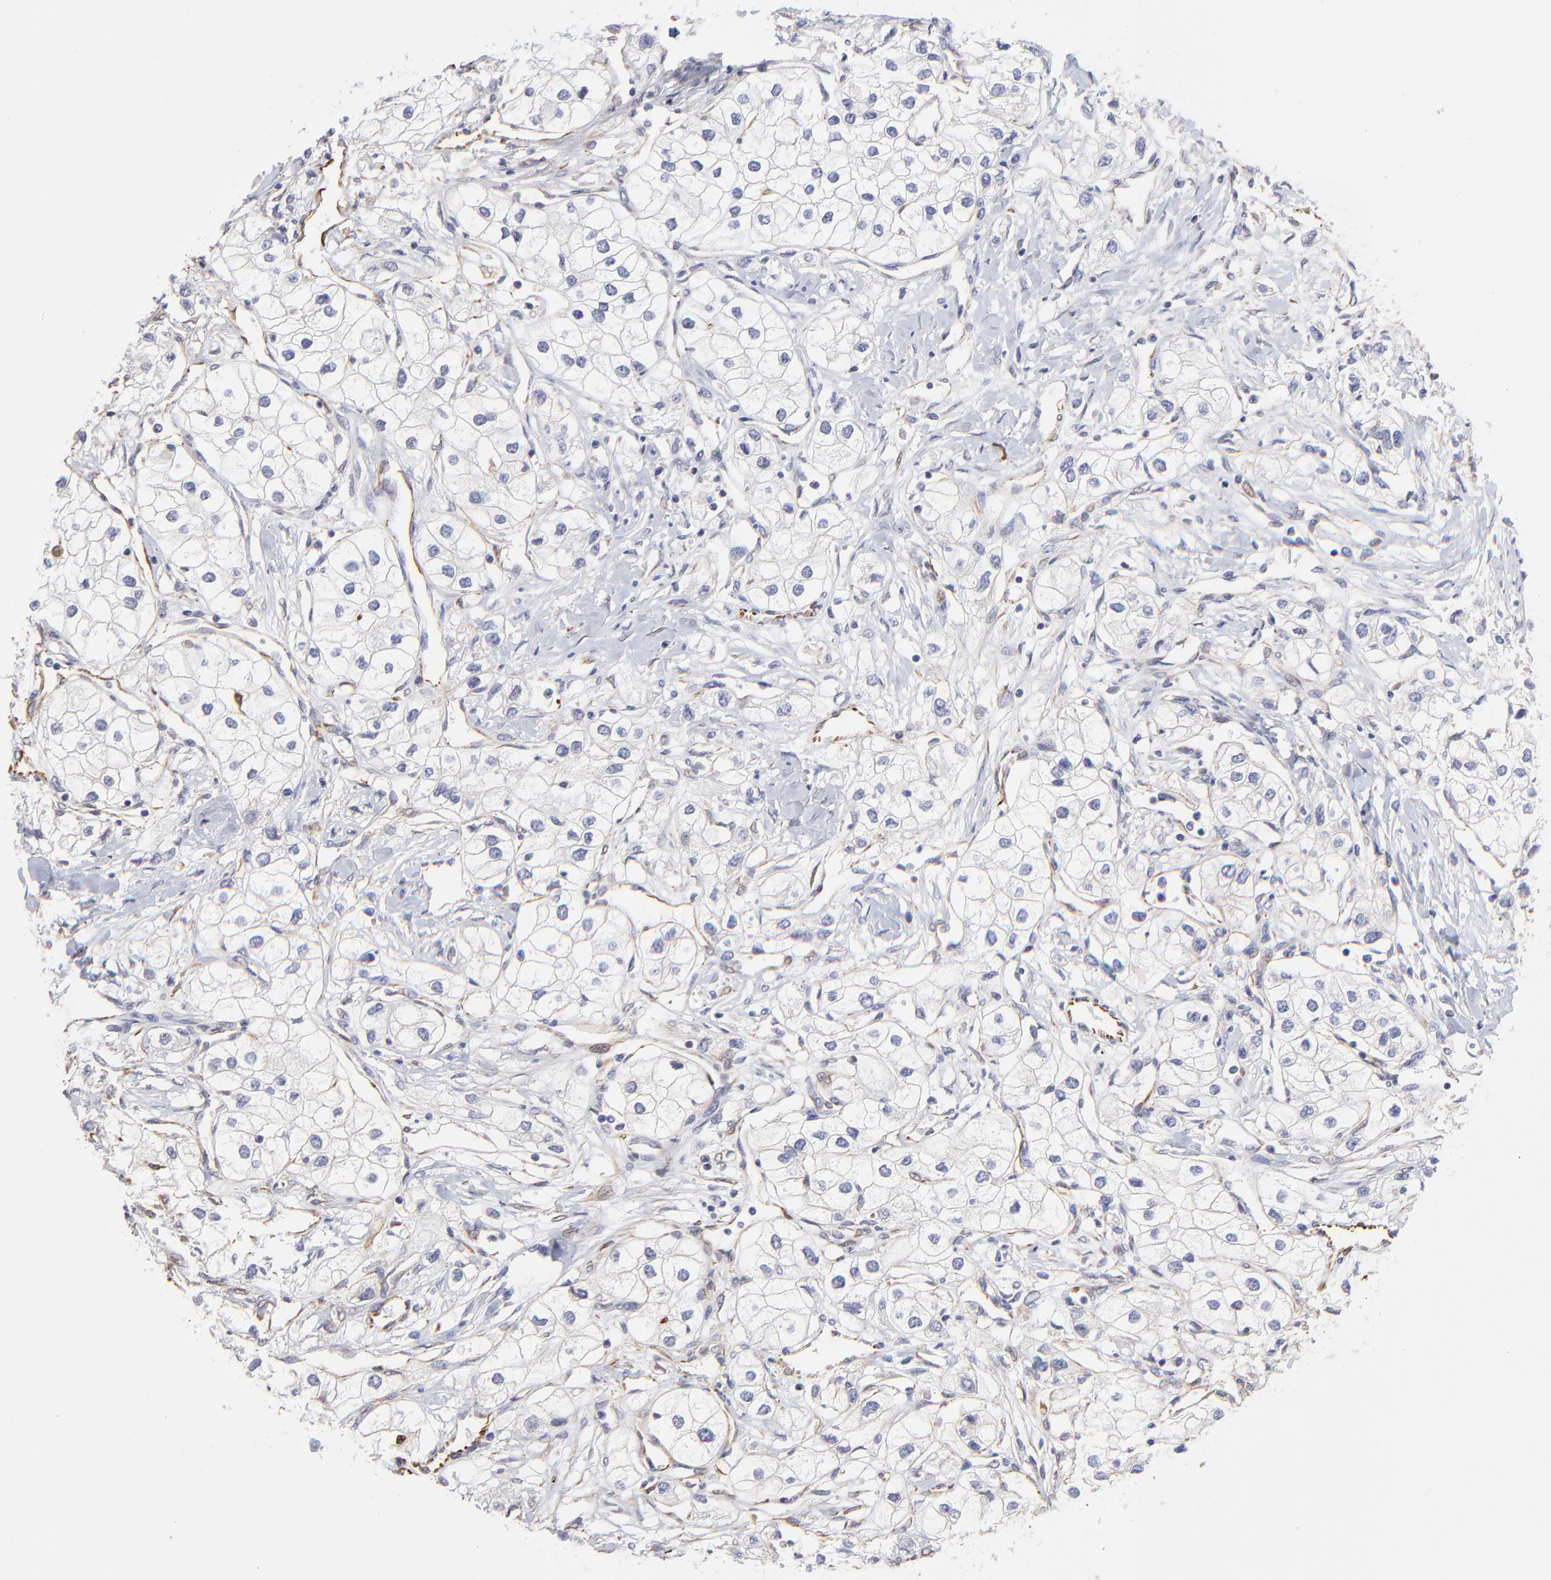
{"staining": {"intensity": "negative", "quantity": "none", "location": "none"}, "tissue": "renal cancer", "cell_type": "Tumor cells", "image_type": "cancer", "snomed": [{"axis": "morphology", "description": "Adenocarcinoma, NOS"}, {"axis": "topography", "description": "Kidney"}], "caption": "The immunohistochemistry photomicrograph has no significant staining in tumor cells of adenocarcinoma (renal) tissue.", "gene": "COX8C", "patient": {"sex": "male", "age": 57}}